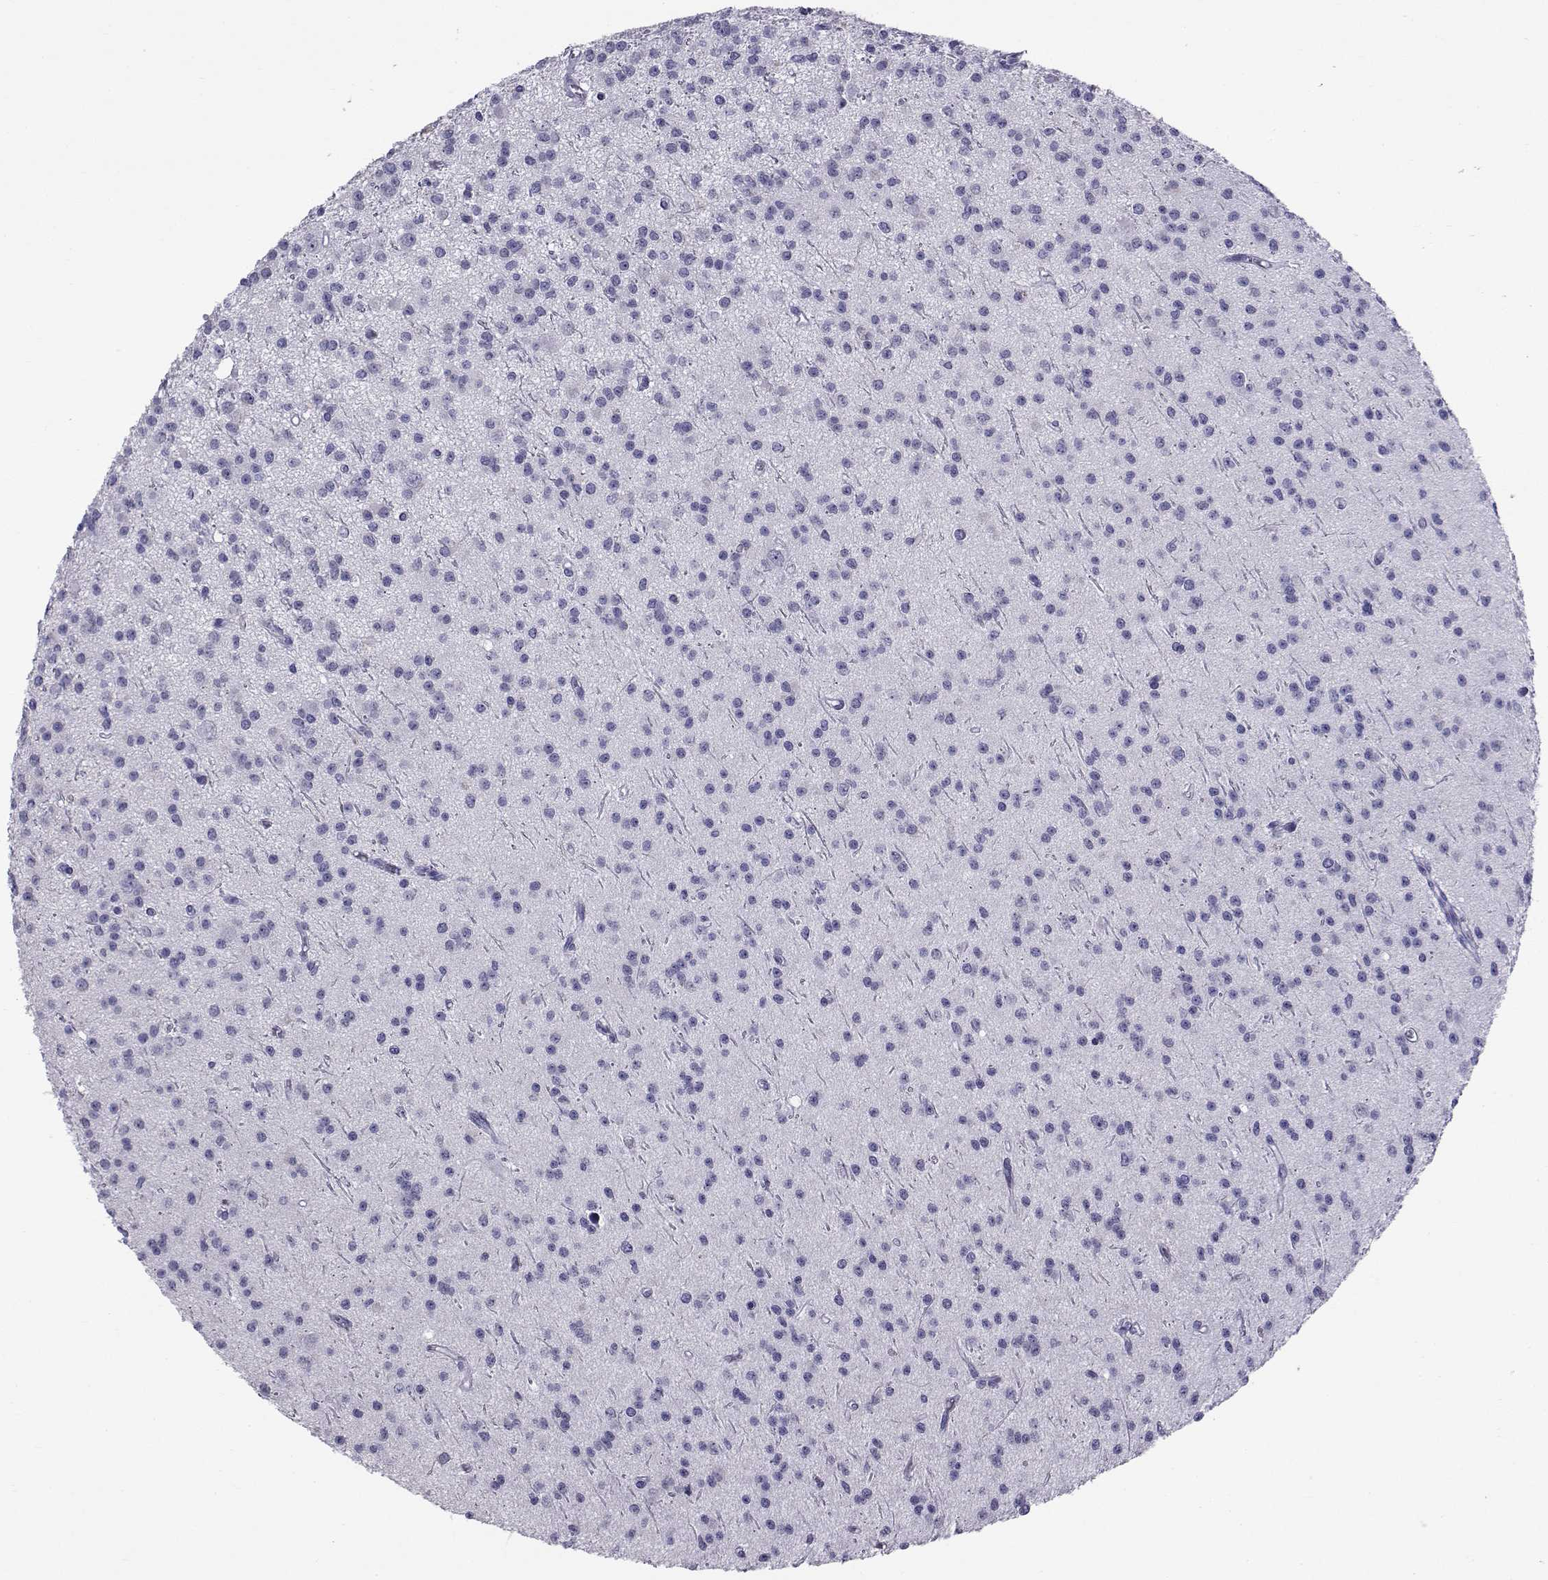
{"staining": {"intensity": "negative", "quantity": "none", "location": "none"}, "tissue": "glioma", "cell_type": "Tumor cells", "image_type": "cancer", "snomed": [{"axis": "morphology", "description": "Glioma, malignant, Low grade"}, {"axis": "topography", "description": "Brain"}], "caption": "A high-resolution photomicrograph shows immunohistochemistry (IHC) staining of malignant low-grade glioma, which shows no significant positivity in tumor cells.", "gene": "RNASE12", "patient": {"sex": "male", "age": 27}}